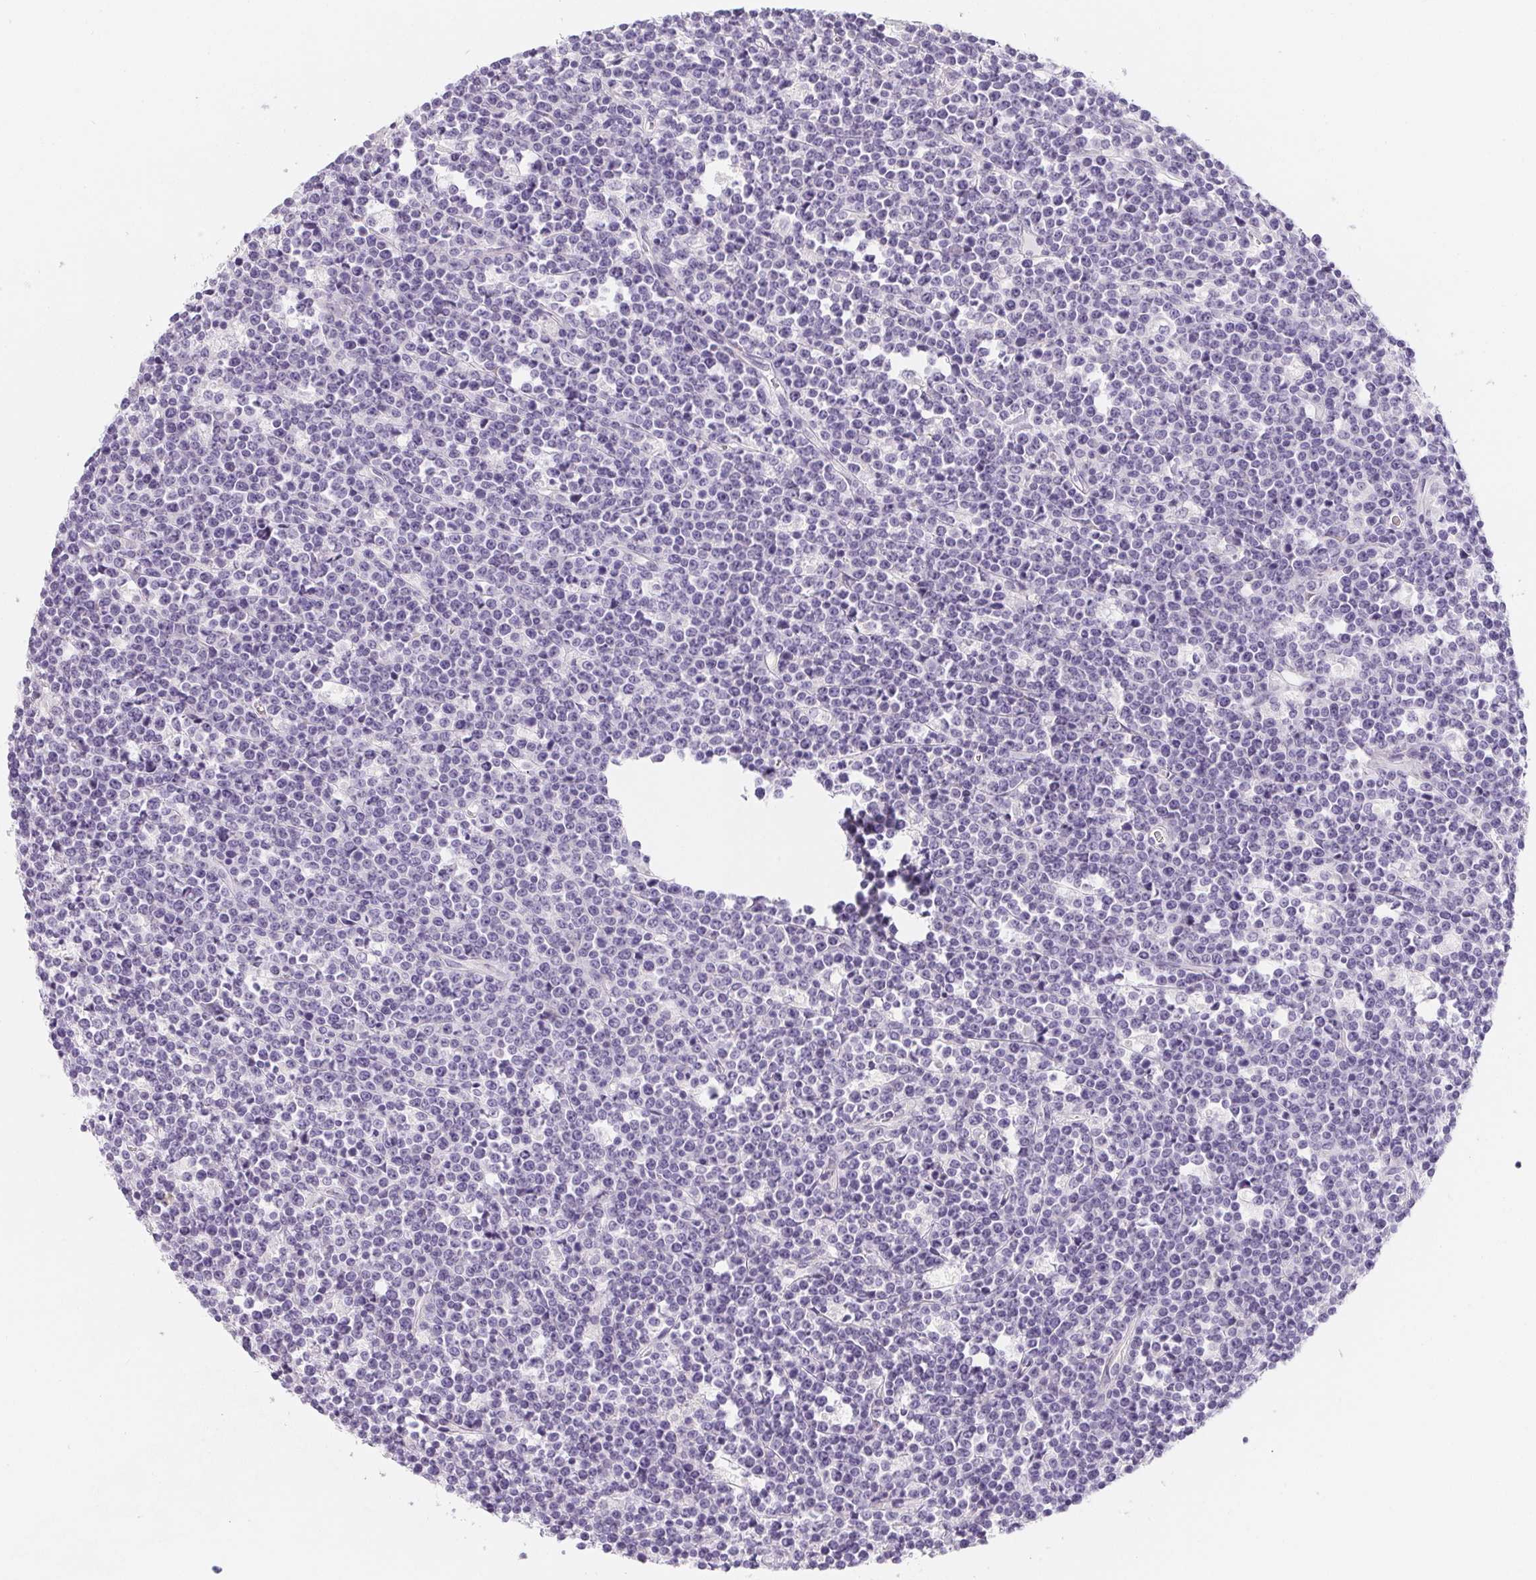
{"staining": {"intensity": "negative", "quantity": "none", "location": "none"}, "tissue": "lymphoma", "cell_type": "Tumor cells", "image_type": "cancer", "snomed": [{"axis": "morphology", "description": "Malignant lymphoma, non-Hodgkin's type, High grade"}, {"axis": "topography", "description": "Ovary"}], "caption": "IHC photomicrograph of neoplastic tissue: human lymphoma stained with DAB reveals no significant protein expression in tumor cells. (IHC, brightfield microscopy, high magnification).", "gene": "MAP1A", "patient": {"sex": "female", "age": 56}}